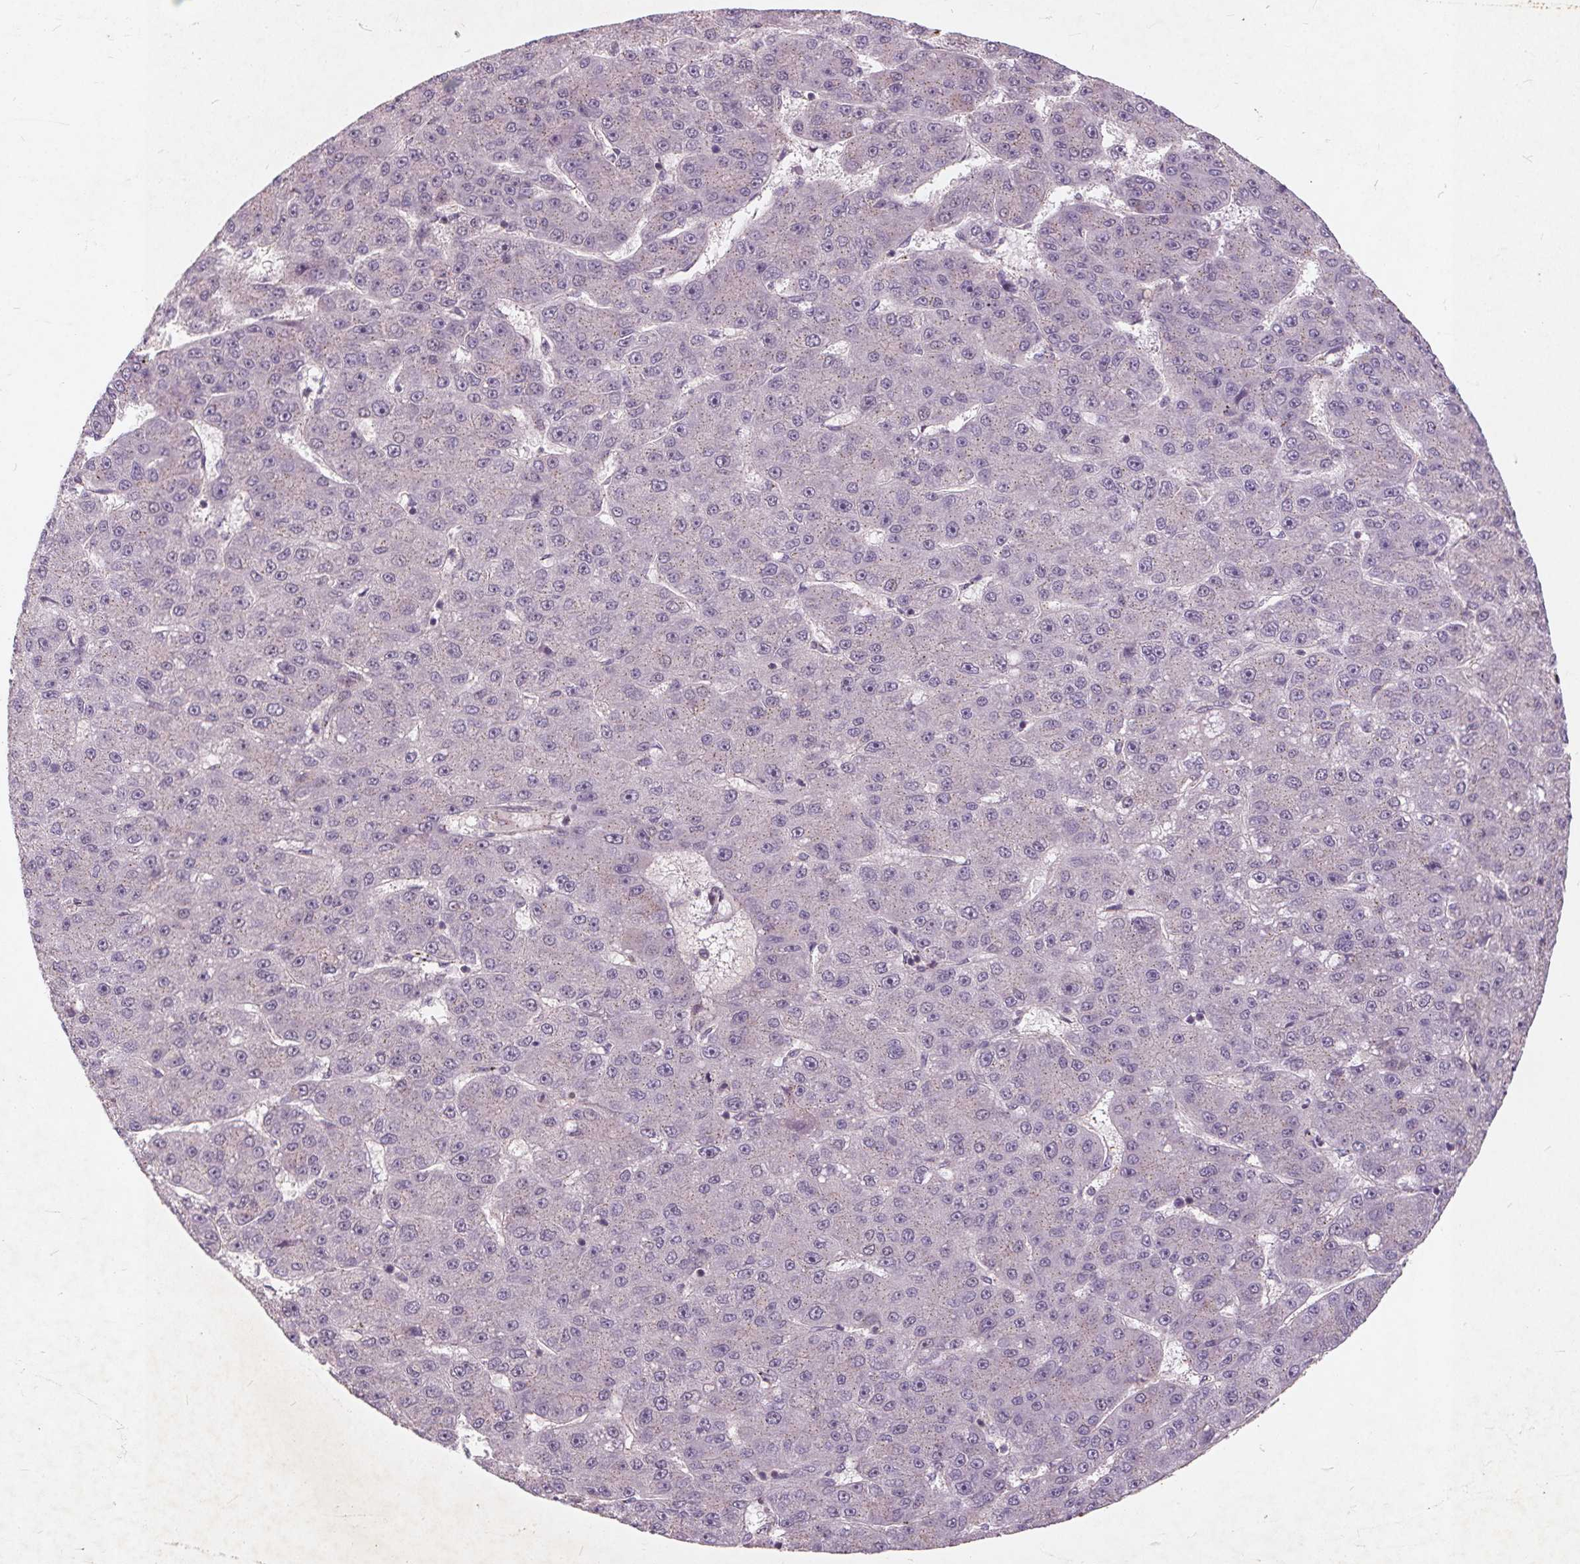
{"staining": {"intensity": "negative", "quantity": "none", "location": "none"}, "tissue": "liver cancer", "cell_type": "Tumor cells", "image_type": "cancer", "snomed": [{"axis": "morphology", "description": "Carcinoma, Hepatocellular, NOS"}, {"axis": "topography", "description": "Liver"}], "caption": "IHC micrograph of neoplastic tissue: liver cancer stained with DAB (3,3'-diaminobenzidine) shows no significant protein staining in tumor cells.", "gene": "CSNK1G2", "patient": {"sex": "male", "age": 67}}